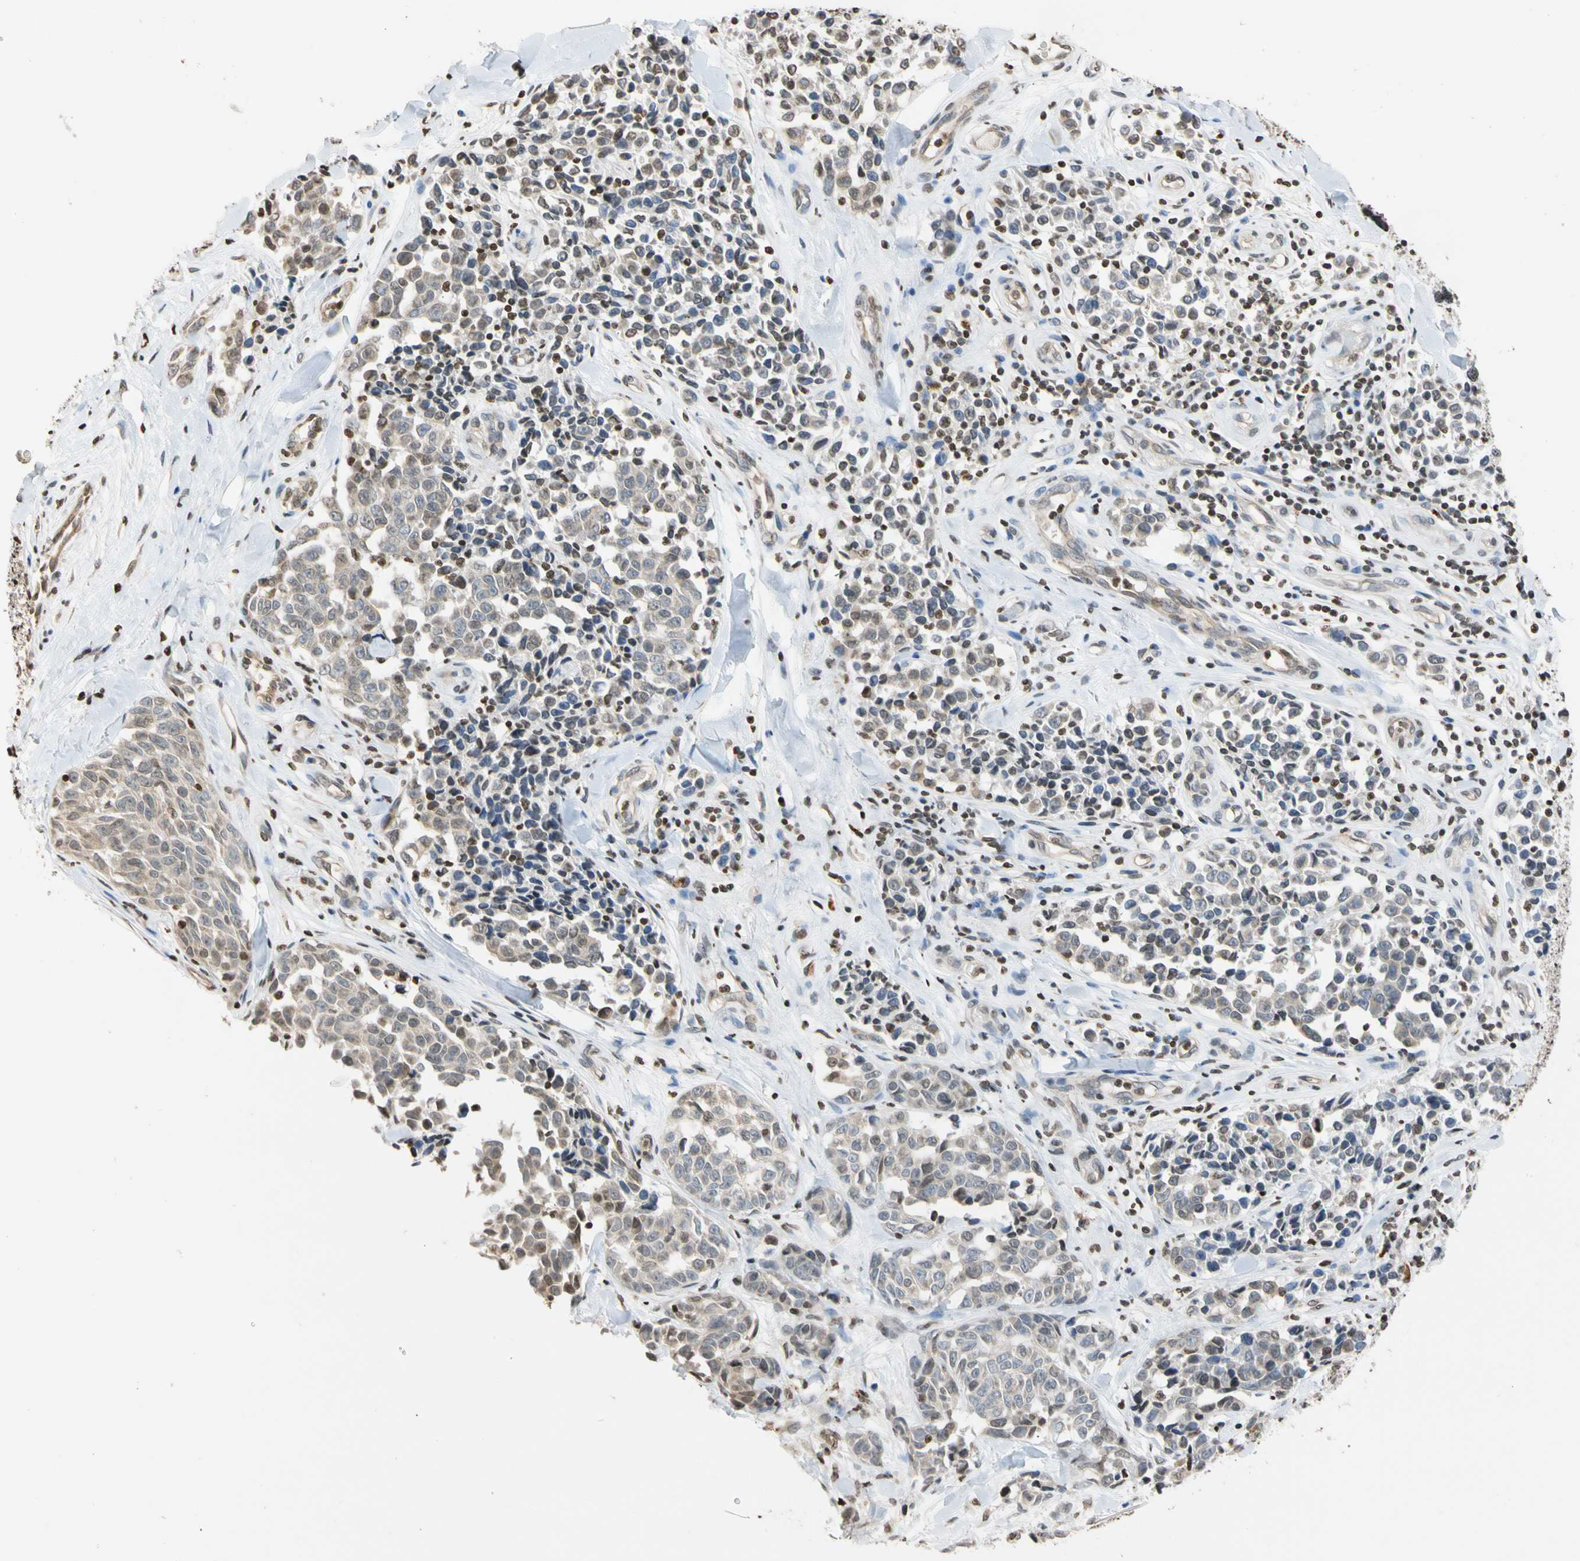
{"staining": {"intensity": "weak", "quantity": ">75%", "location": "cytoplasmic/membranous,nuclear"}, "tissue": "melanoma", "cell_type": "Tumor cells", "image_type": "cancer", "snomed": [{"axis": "morphology", "description": "Malignant melanoma, NOS"}, {"axis": "topography", "description": "Skin"}], "caption": "Human malignant melanoma stained with a brown dye demonstrates weak cytoplasmic/membranous and nuclear positive positivity in about >75% of tumor cells.", "gene": "GPX4", "patient": {"sex": "female", "age": 64}}